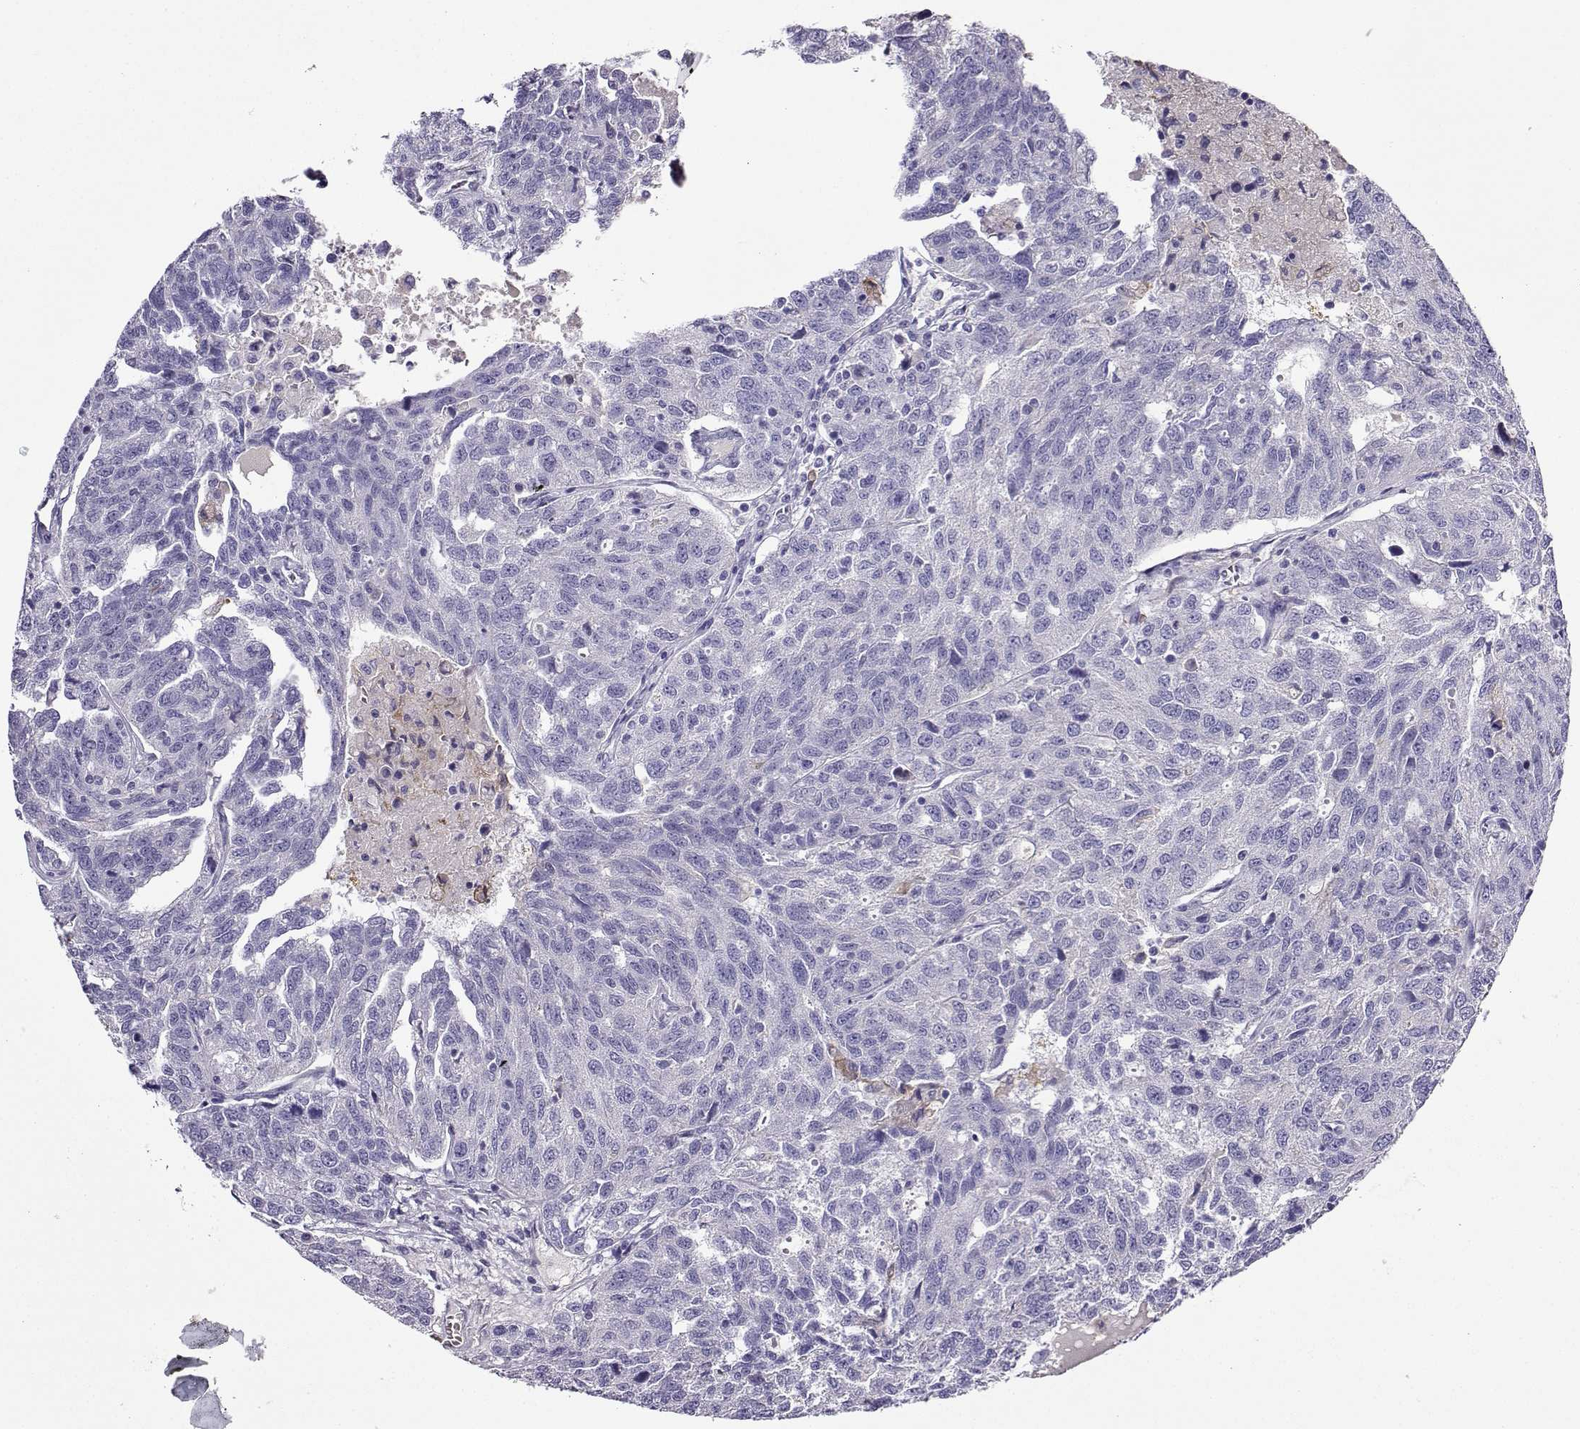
{"staining": {"intensity": "negative", "quantity": "none", "location": "none"}, "tissue": "ovarian cancer", "cell_type": "Tumor cells", "image_type": "cancer", "snomed": [{"axis": "morphology", "description": "Cystadenocarcinoma, serous, NOS"}, {"axis": "topography", "description": "Ovary"}], "caption": "A high-resolution micrograph shows immunohistochemistry staining of ovarian serous cystadenocarcinoma, which reveals no significant positivity in tumor cells.", "gene": "LINGO1", "patient": {"sex": "female", "age": 71}}